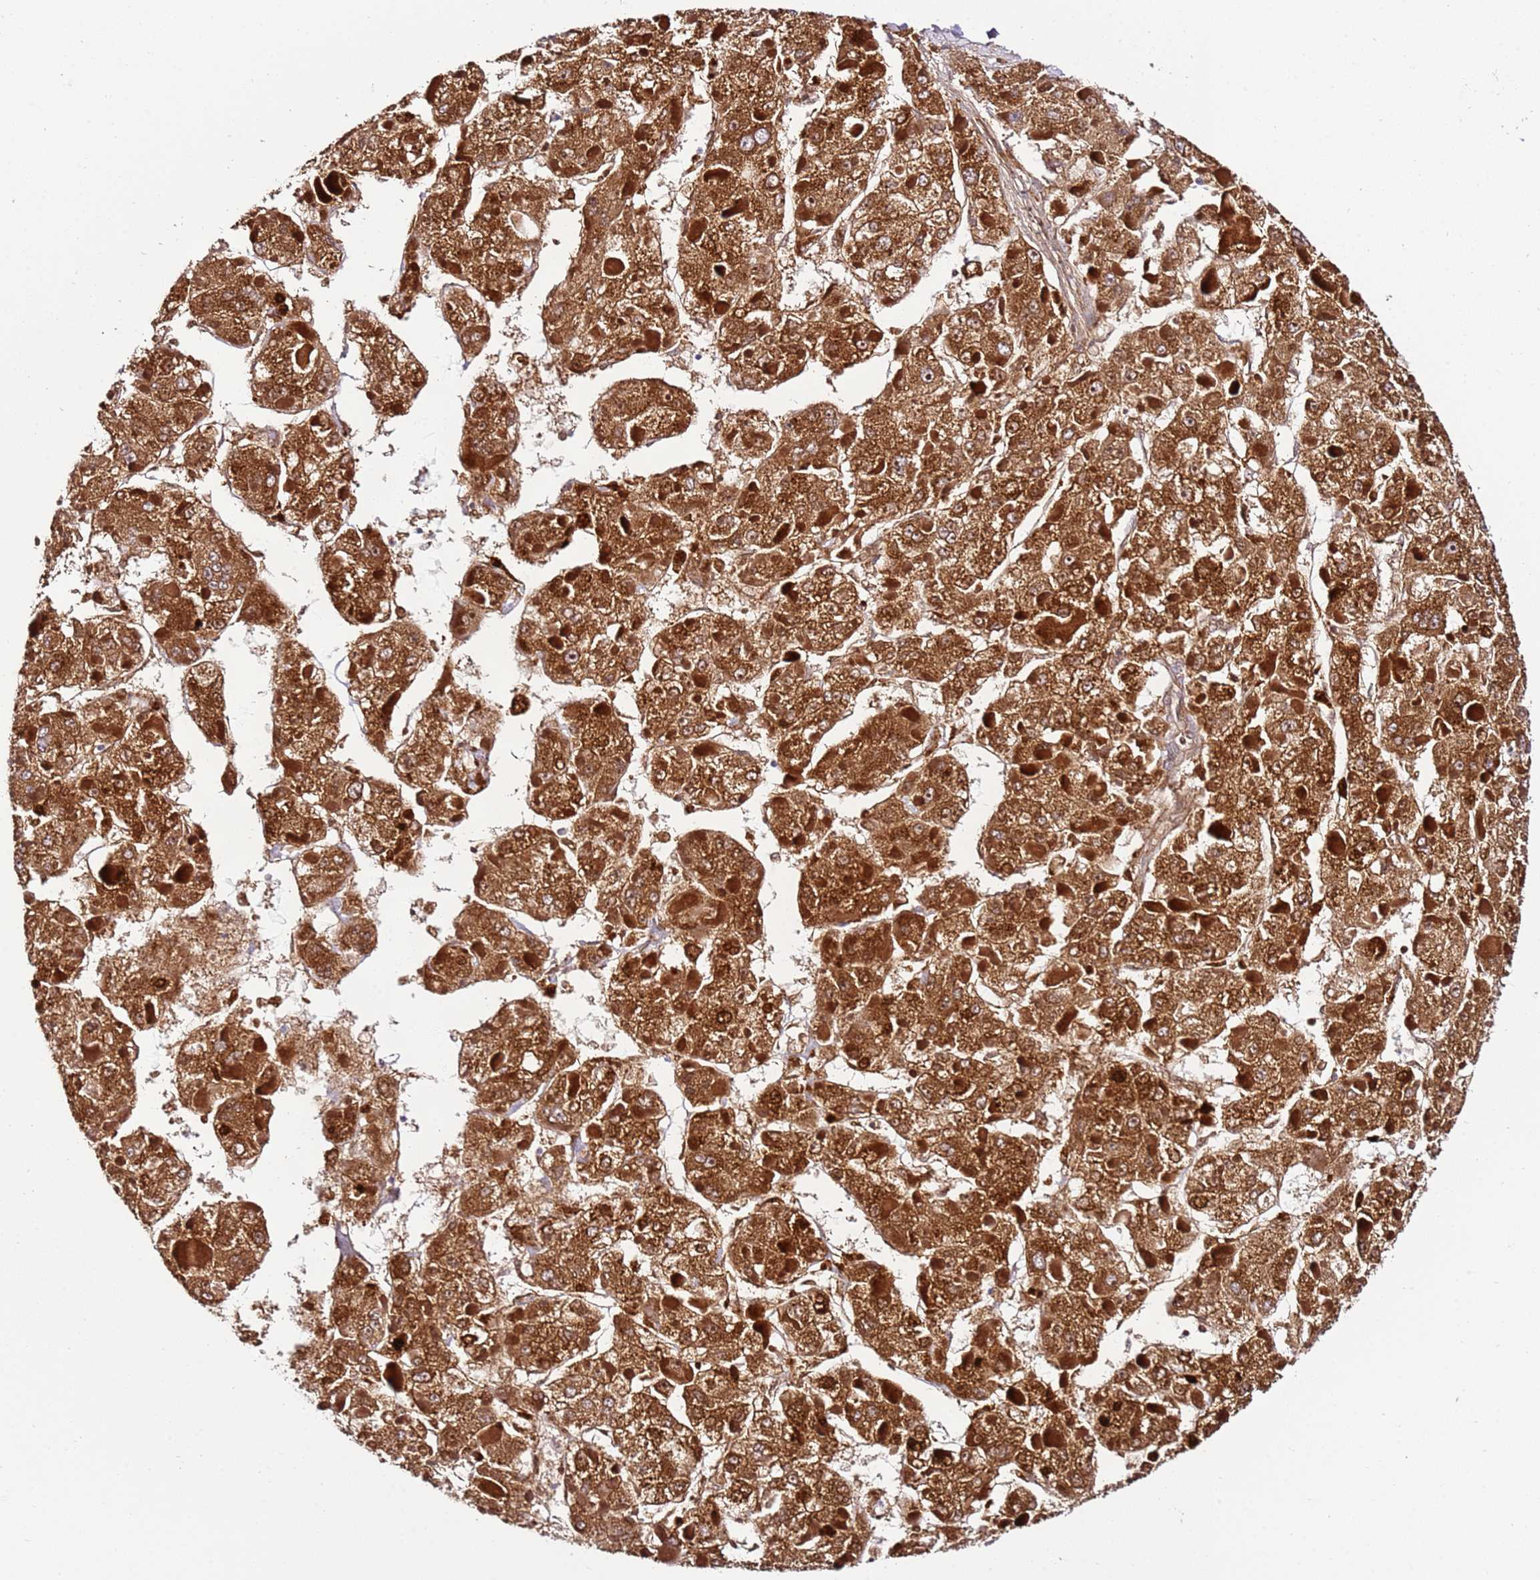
{"staining": {"intensity": "strong", "quantity": ">75%", "location": "cytoplasmic/membranous,nuclear"}, "tissue": "liver cancer", "cell_type": "Tumor cells", "image_type": "cancer", "snomed": [{"axis": "morphology", "description": "Carcinoma, Hepatocellular, NOS"}, {"axis": "topography", "description": "Liver"}], "caption": "Approximately >75% of tumor cells in human liver cancer demonstrate strong cytoplasmic/membranous and nuclear protein staining as visualized by brown immunohistochemical staining.", "gene": "HGD", "patient": {"sex": "female", "age": 73}}